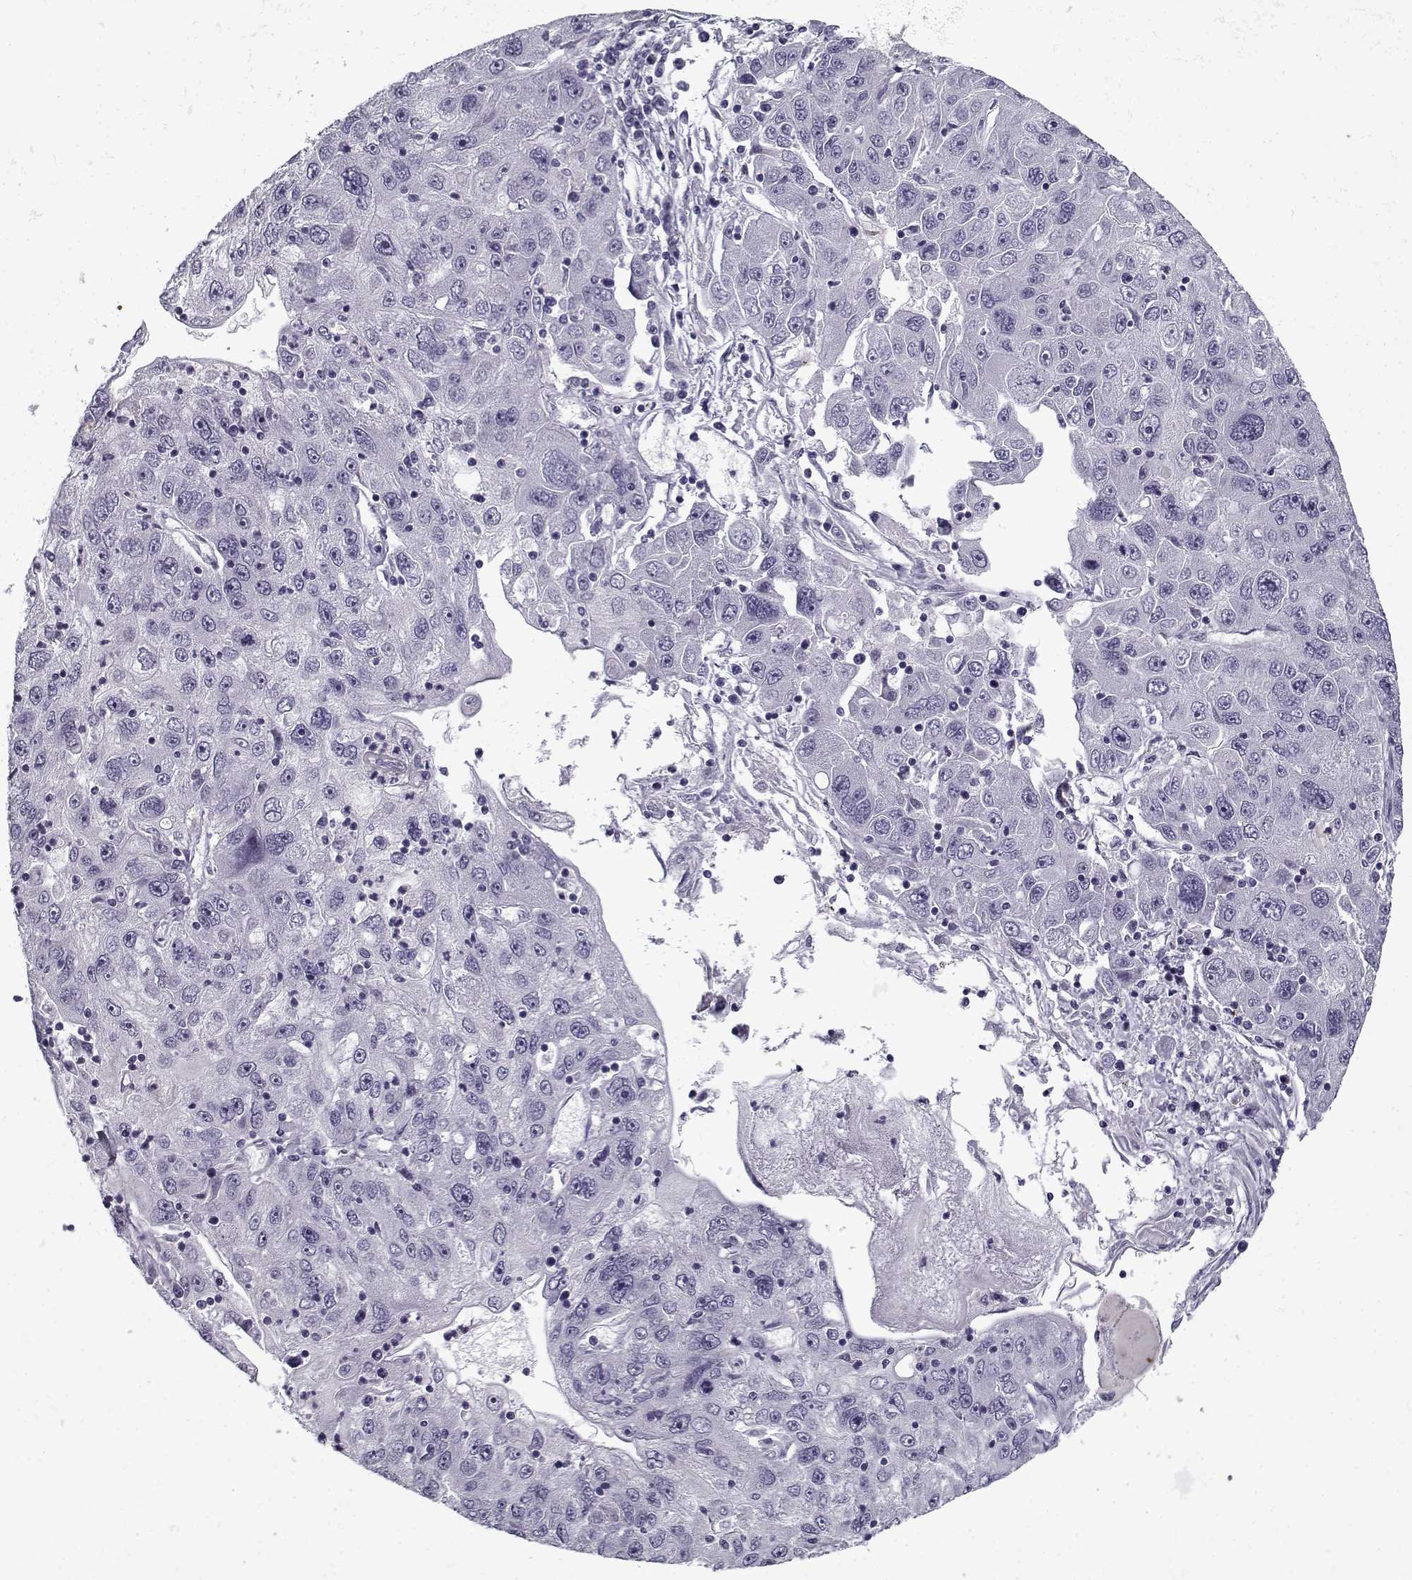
{"staining": {"intensity": "negative", "quantity": "none", "location": "none"}, "tissue": "stomach cancer", "cell_type": "Tumor cells", "image_type": "cancer", "snomed": [{"axis": "morphology", "description": "Adenocarcinoma, NOS"}, {"axis": "topography", "description": "Stomach"}], "caption": "This is an IHC photomicrograph of human stomach adenocarcinoma. There is no expression in tumor cells.", "gene": "SPACA9", "patient": {"sex": "male", "age": 56}}